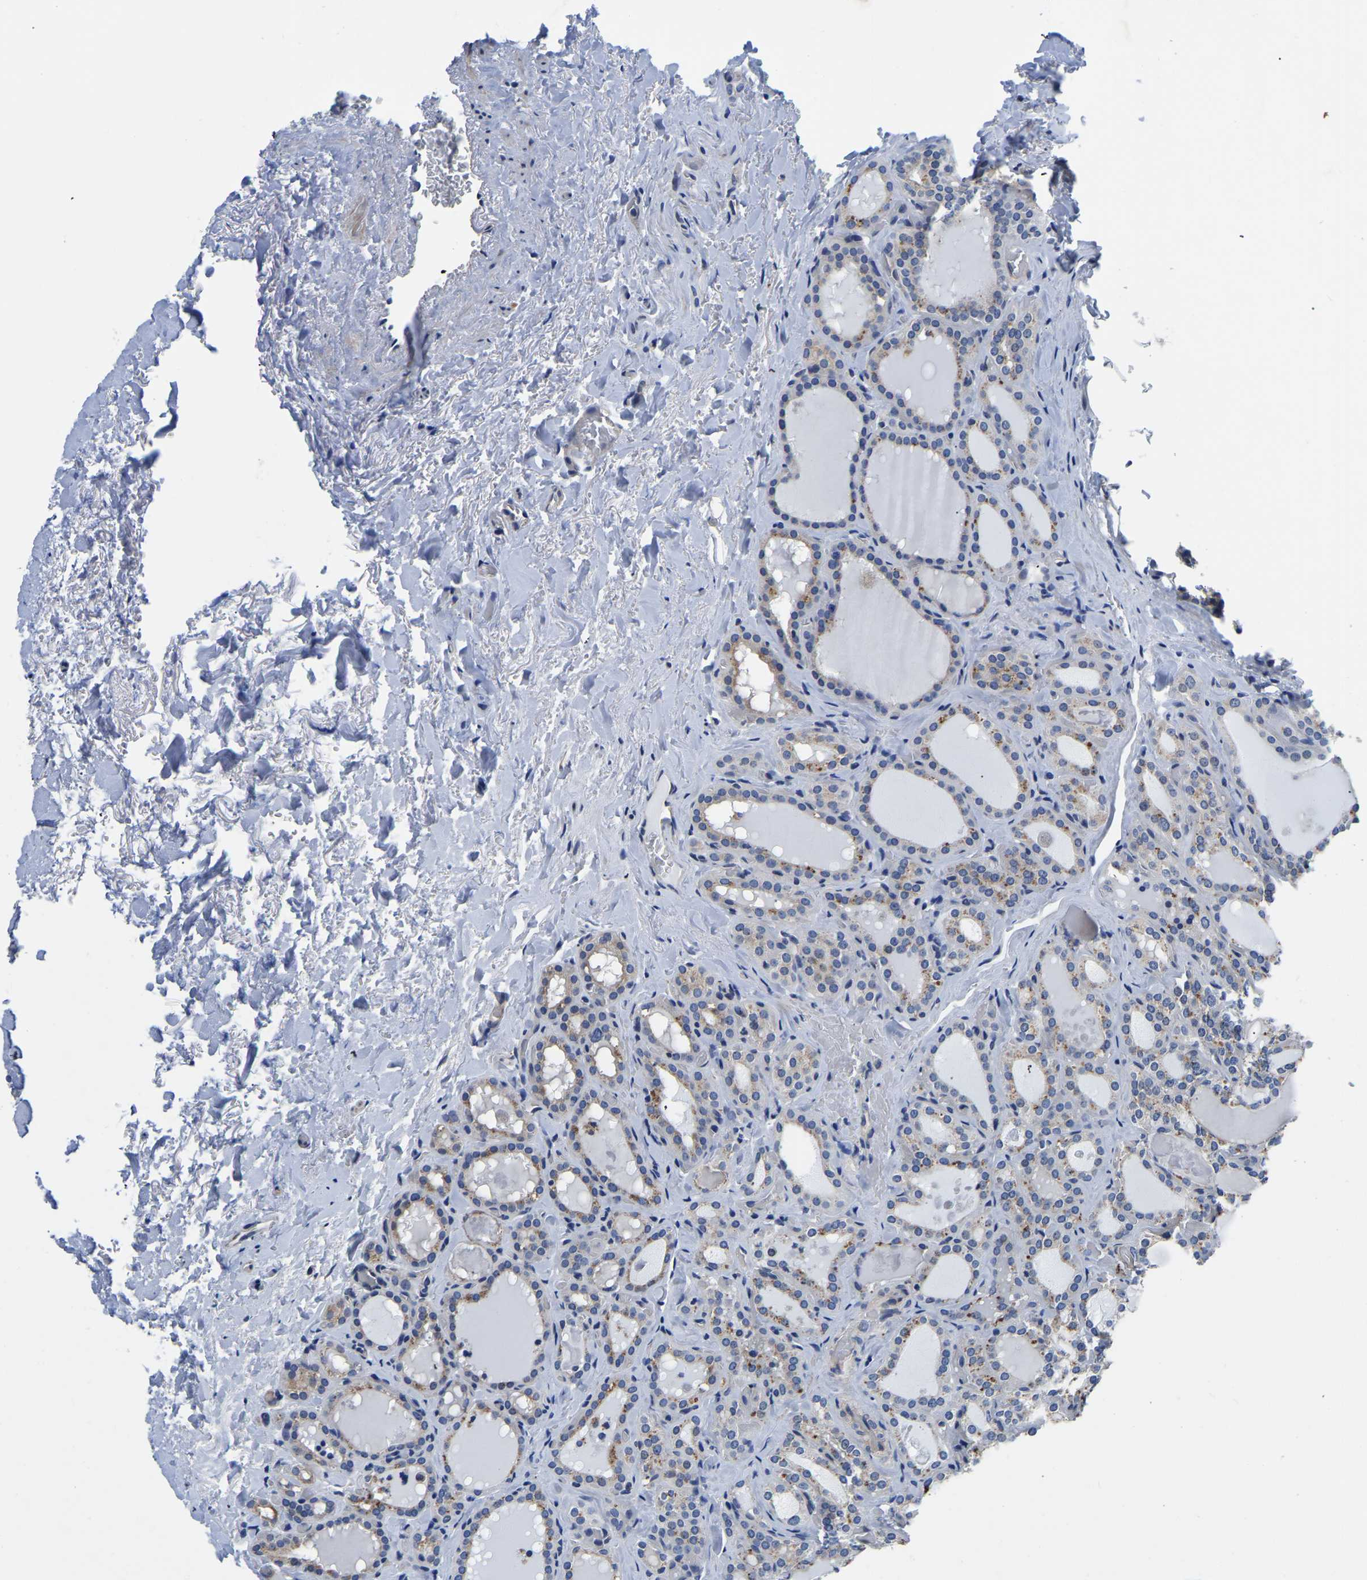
{"staining": {"intensity": "weak", "quantity": ">75%", "location": "cytoplasmic/membranous"}, "tissue": "parathyroid gland", "cell_type": "Glandular cells", "image_type": "normal", "snomed": [{"axis": "morphology", "description": "Normal tissue, NOS"}, {"axis": "morphology", "description": "Adenoma, NOS"}, {"axis": "topography", "description": "Parathyroid gland"}], "caption": "The histopathology image shows a brown stain indicating the presence of a protein in the cytoplasmic/membranous of glandular cells in parathyroid gland.", "gene": "PDLIM7", "patient": {"sex": "female", "age": 58}}